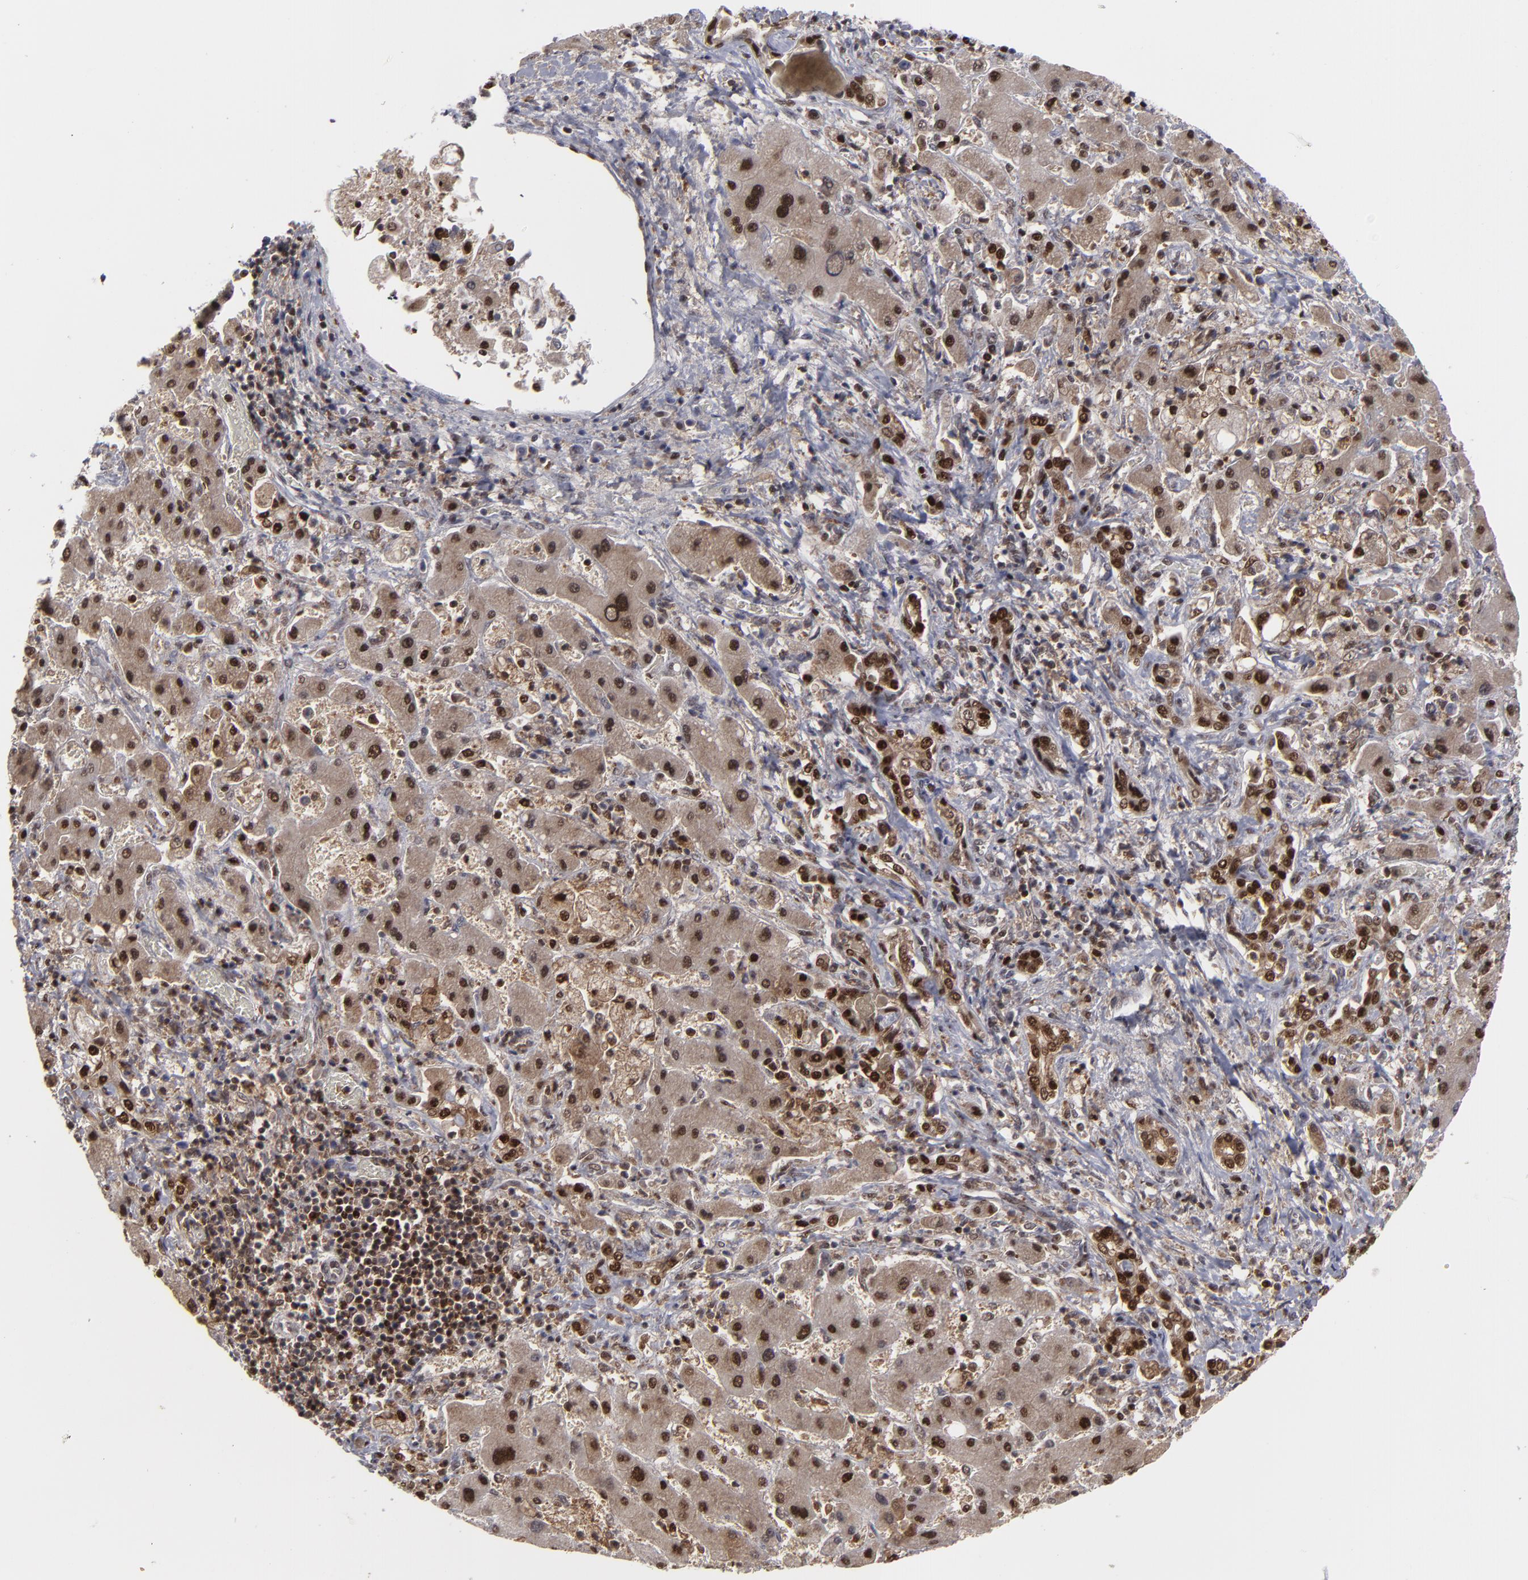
{"staining": {"intensity": "moderate", "quantity": "25%-75%", "location": "cytoplasmic/membranous,nuclear"}, "tissue": "liver cancer", "cell_type": "Tumor cells", "image_type": "cancer", "snomed": [{"axis": "morphology", "description": "Cholangiocarcinoma"}, {"axis": "topography", "description": "Liver"}], "caption": "IHC photomicrograph of neoplastic tissue: human liver cancer (cholangiocarcinoma) stained using immunohistochemistry (IHC) displays medium levels of moderate protein expression localized specifically in the cytoplasmic/membranous and nuclear of tumor cells, appearing as a cytoplasmic/membranous and nuclear brown color.", "gene": "GSR", "patient": {"sex": "male", "age": 50}}